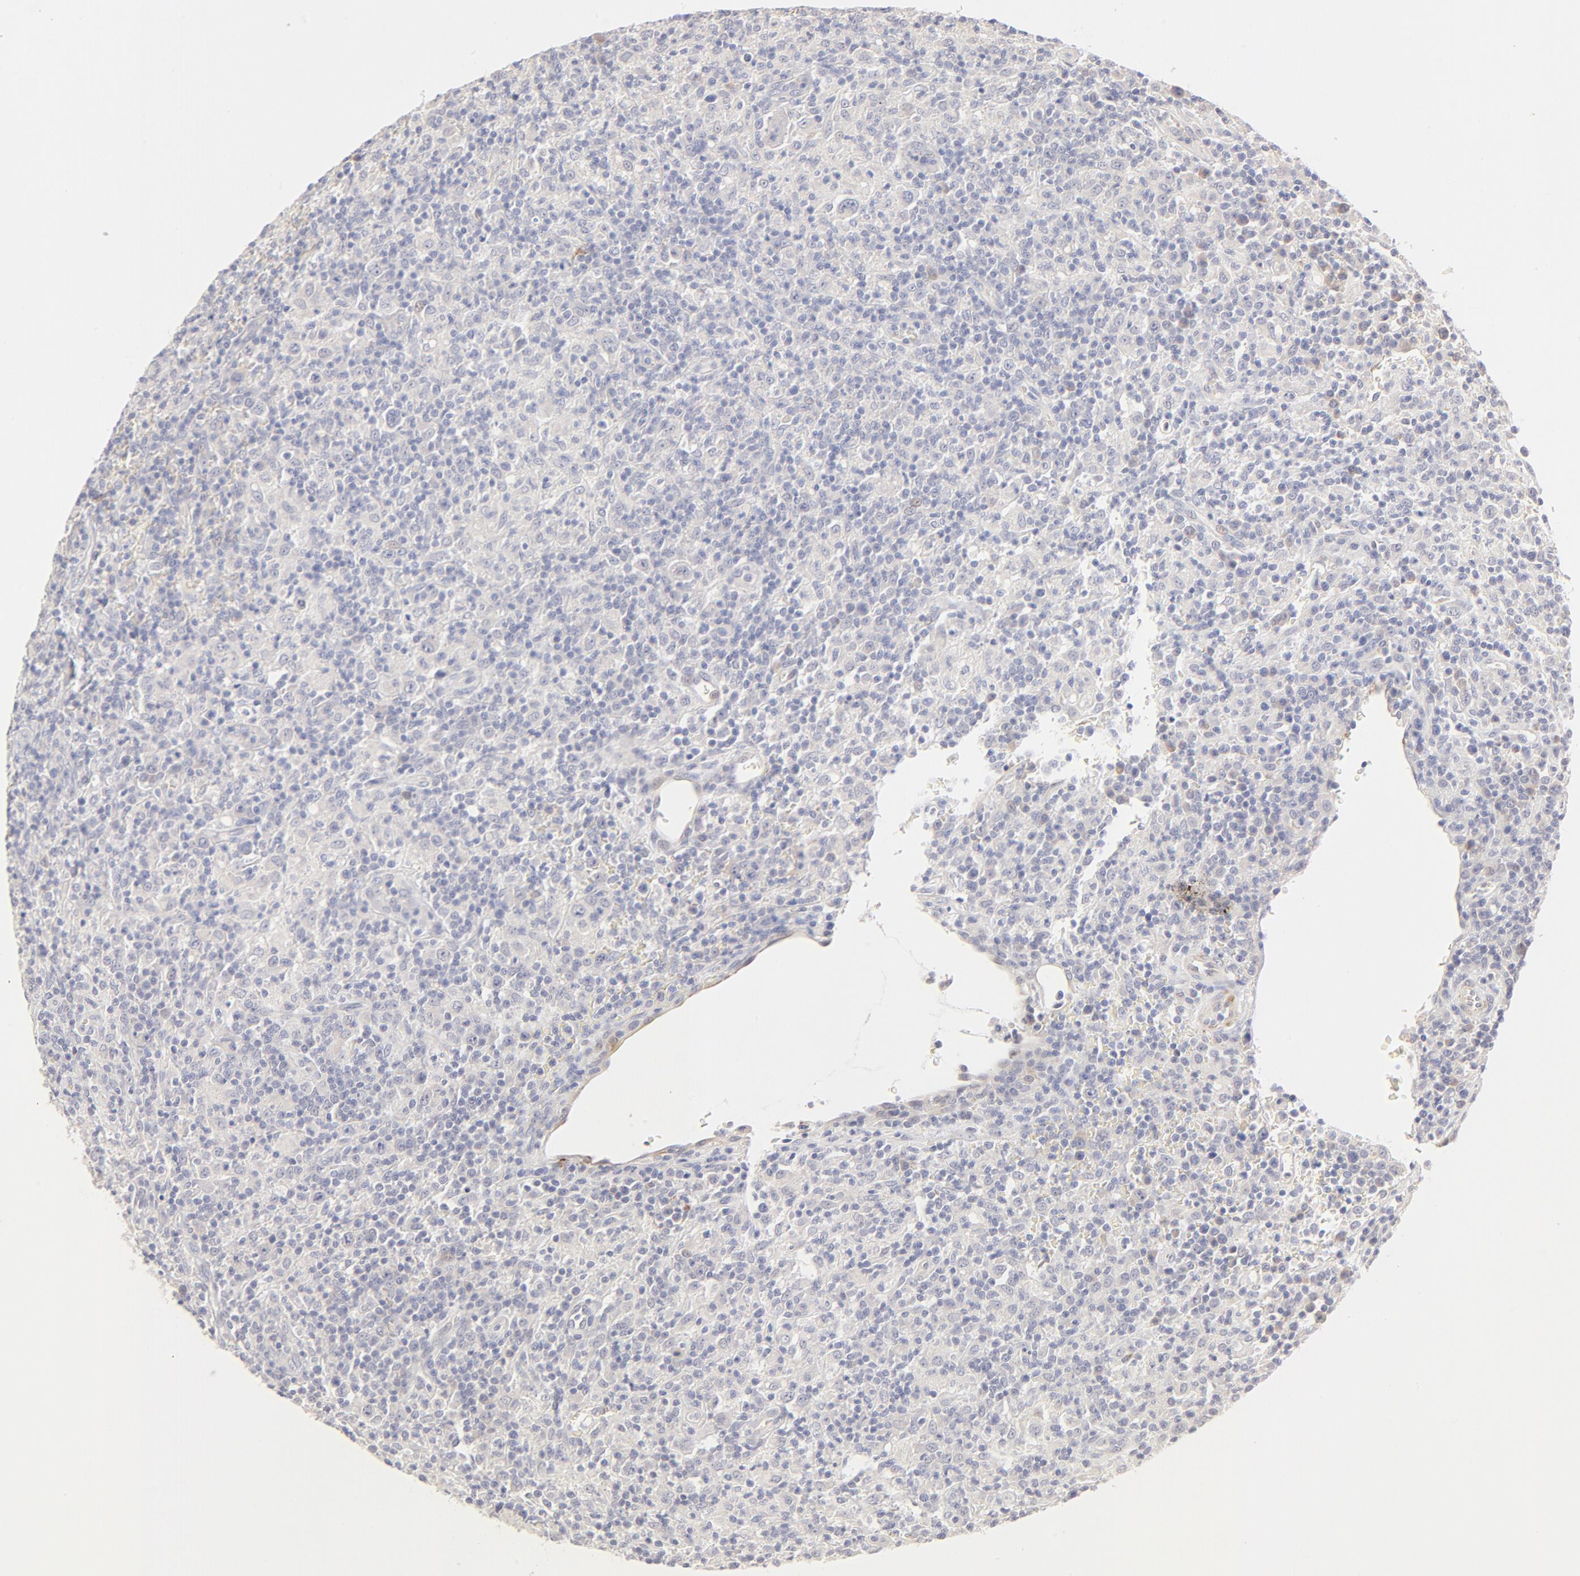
{"staining": {"intensity": "negative", "quantity": "none", "location": "none"}, "tissue": "lymphoma", "cell_type": "Tumor cells", "image_type": "cancer", "snomed": [{"axis": "morphology", "description": "Hodgkin's disease, NOS"}, {"axis": "topography", "description": "Lymph node"}], "caption": "DAB immunohistochemical staining of lymphoma shows no significant staining in tumor cells.", "gene": "NKX2-2", "patient": {"sex": "male", "age": 65}}